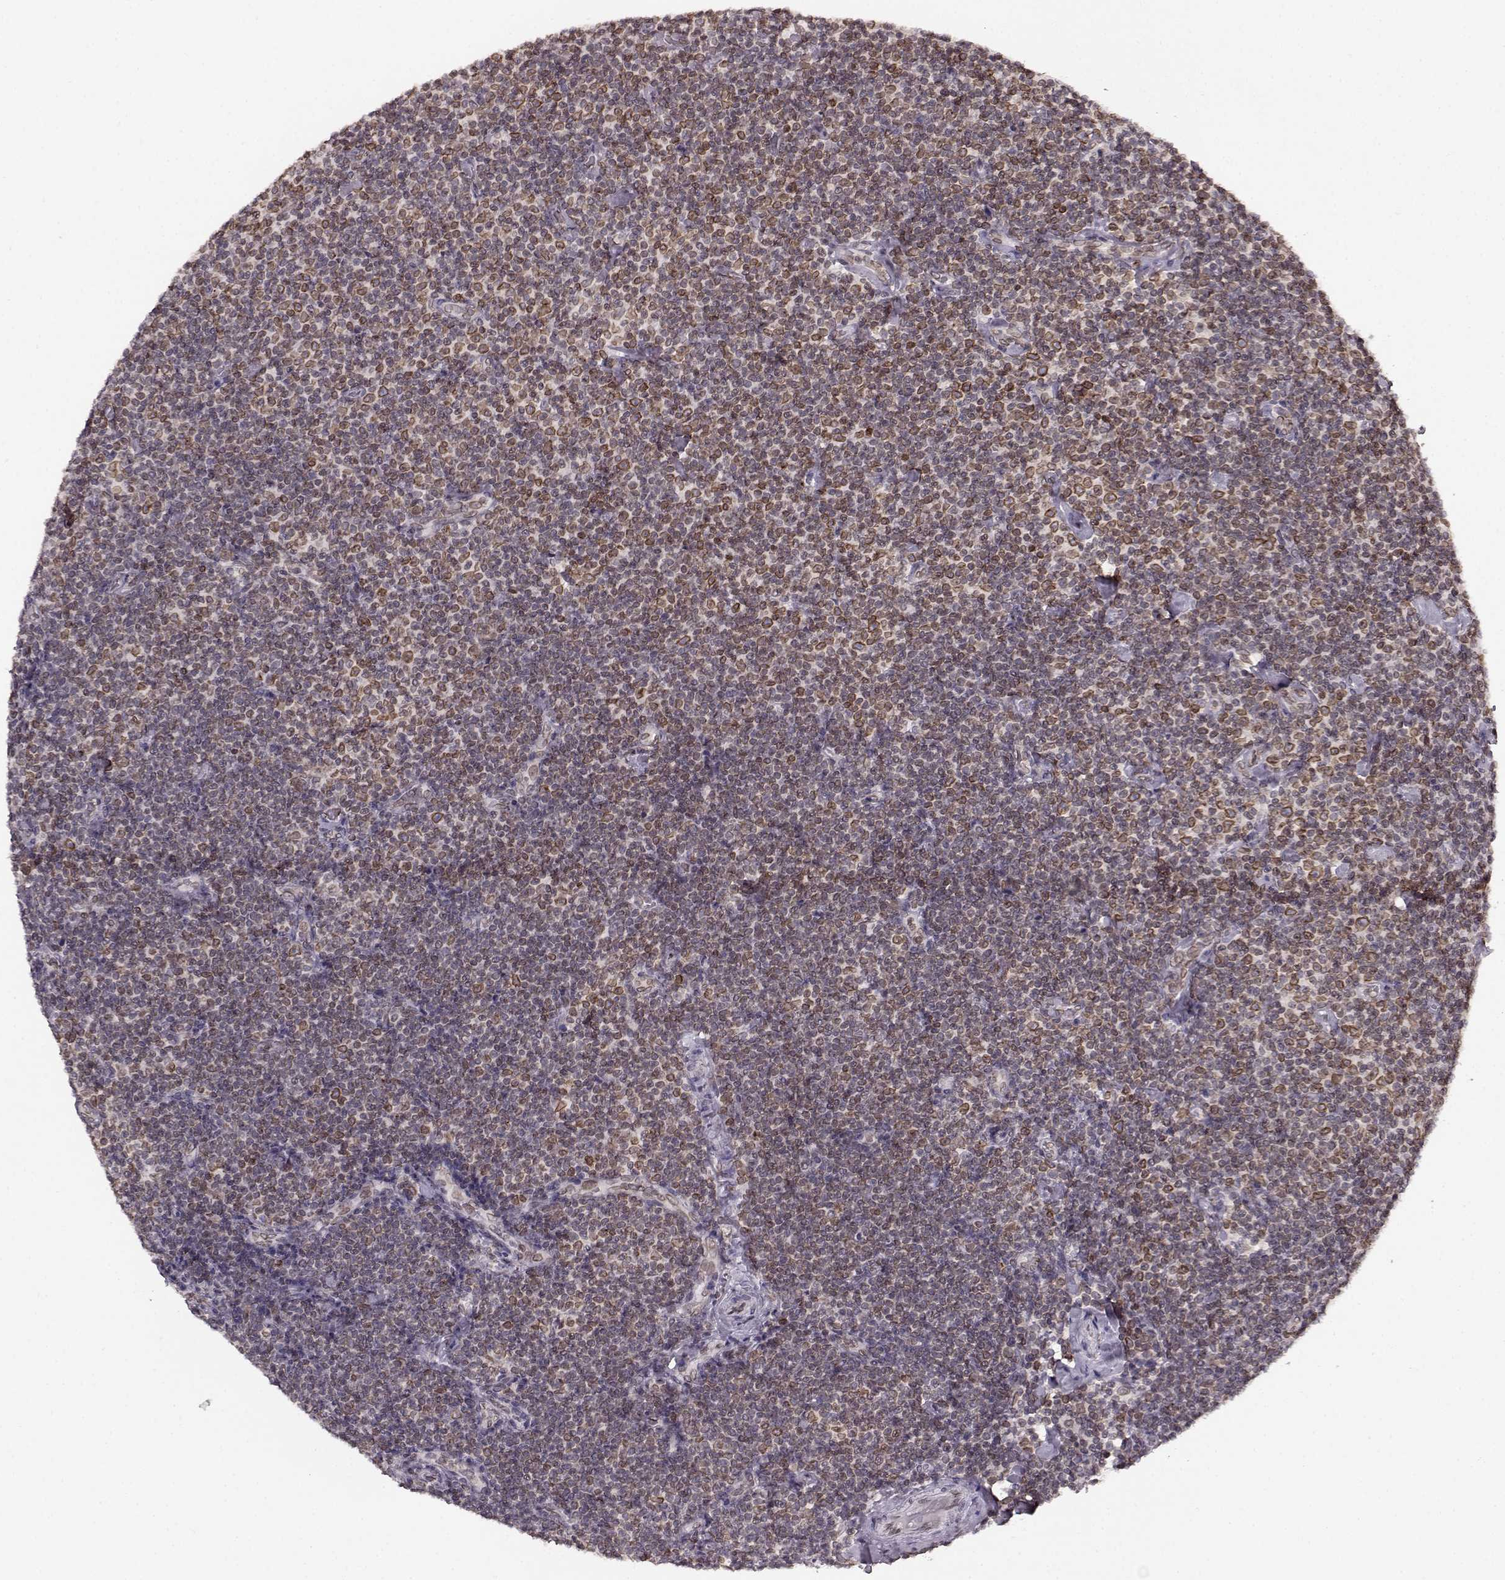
{"staining": {"intensity": "moderate", "quantity": "25%-75%", "location": "cytoplasmic/membranous,nuclear"}, "tissue": "lymphoma", "cell_type": "Tumor cells", "image_type": "cancer", "snomed": [{"axis": "morphology", "description": "Malignant lymphoma, non-Hodgkin's type, Low grade"}, {"axis": "topography", "description": "Lymph node"}], "caption": "Protein staining of lymphoma tissue exhibits moderate cytoplasmic/membranous and nuclear expression in about 25%-75% of tumor cells.", "gene": "DCAF12", "patient": {"sex": "male", "age": 81}}